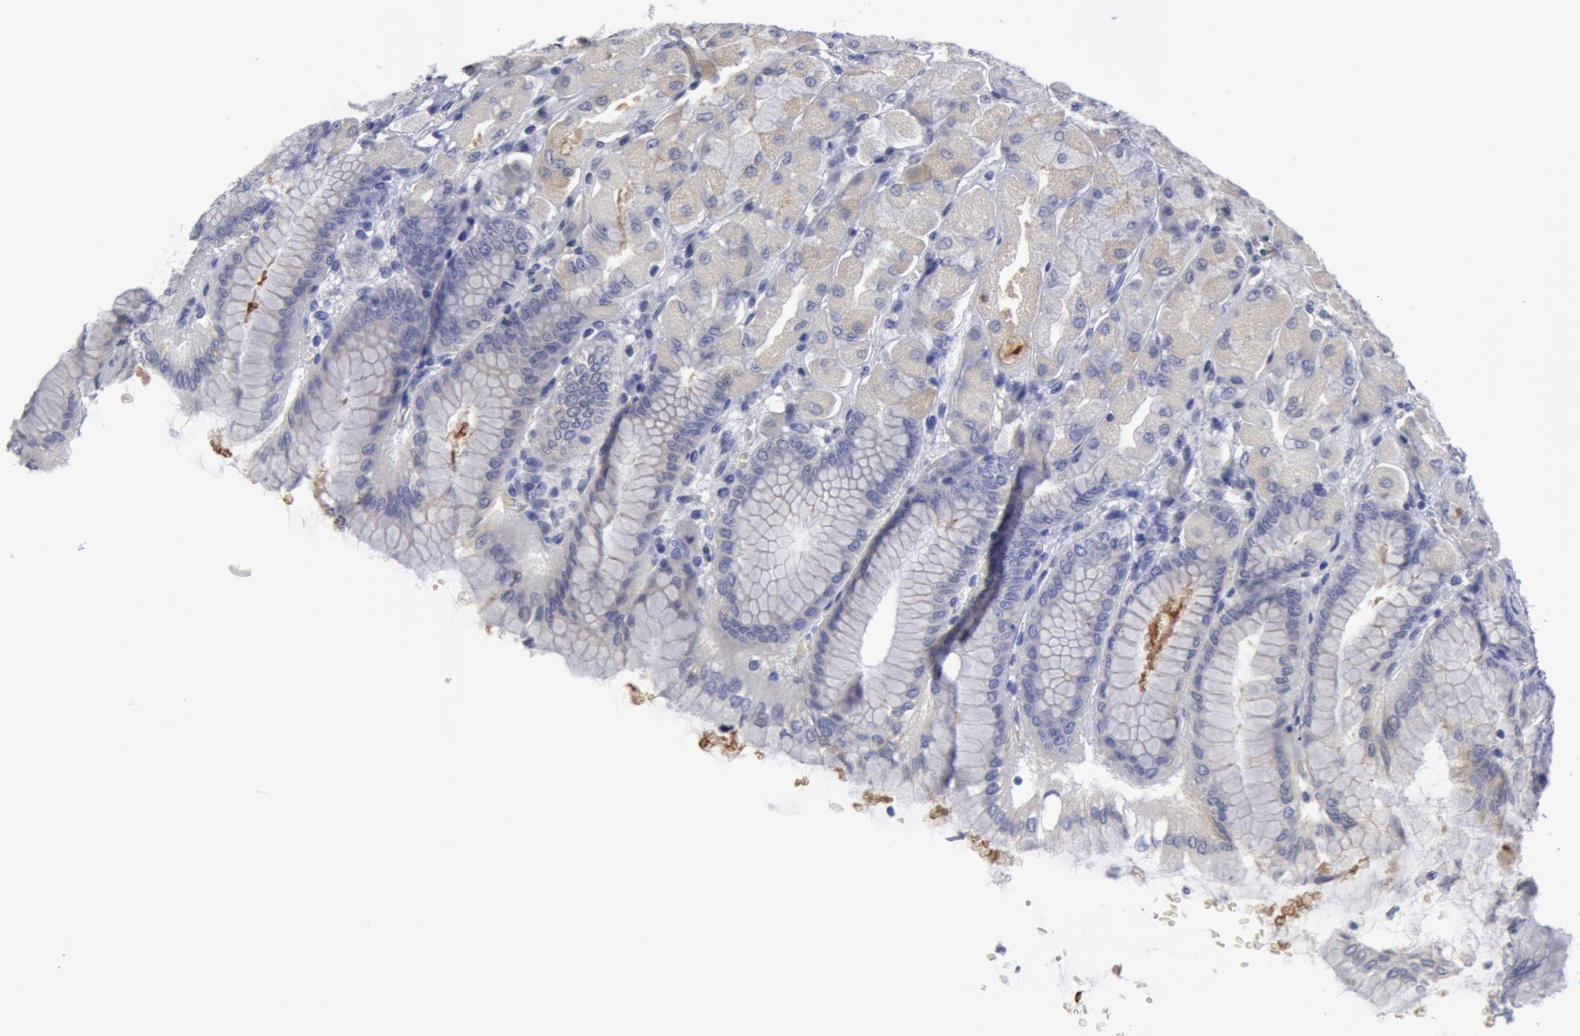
{"staining": {"intensity": "negative", "quantity": "none", "location": "none"}, "tissue": "stomach", "cell_type": "Glandular cells", "image_type": "normal", "snomed": [{"axis": "morphology", "description": "Normal tissue, NOS"}, {"axis": "topography", "description": "Stomach, upper"}], "caption": "IHC histopathology image of normal stomach: human stomach stained with DAB exhibits no significant protein staining in glandular cells. (DAB immunohistochemistry (IHC) visualized using brightfield microscopy, high magnification).", "gene": "SMC1B", "patient": {"sex": "female", "age": 56}}